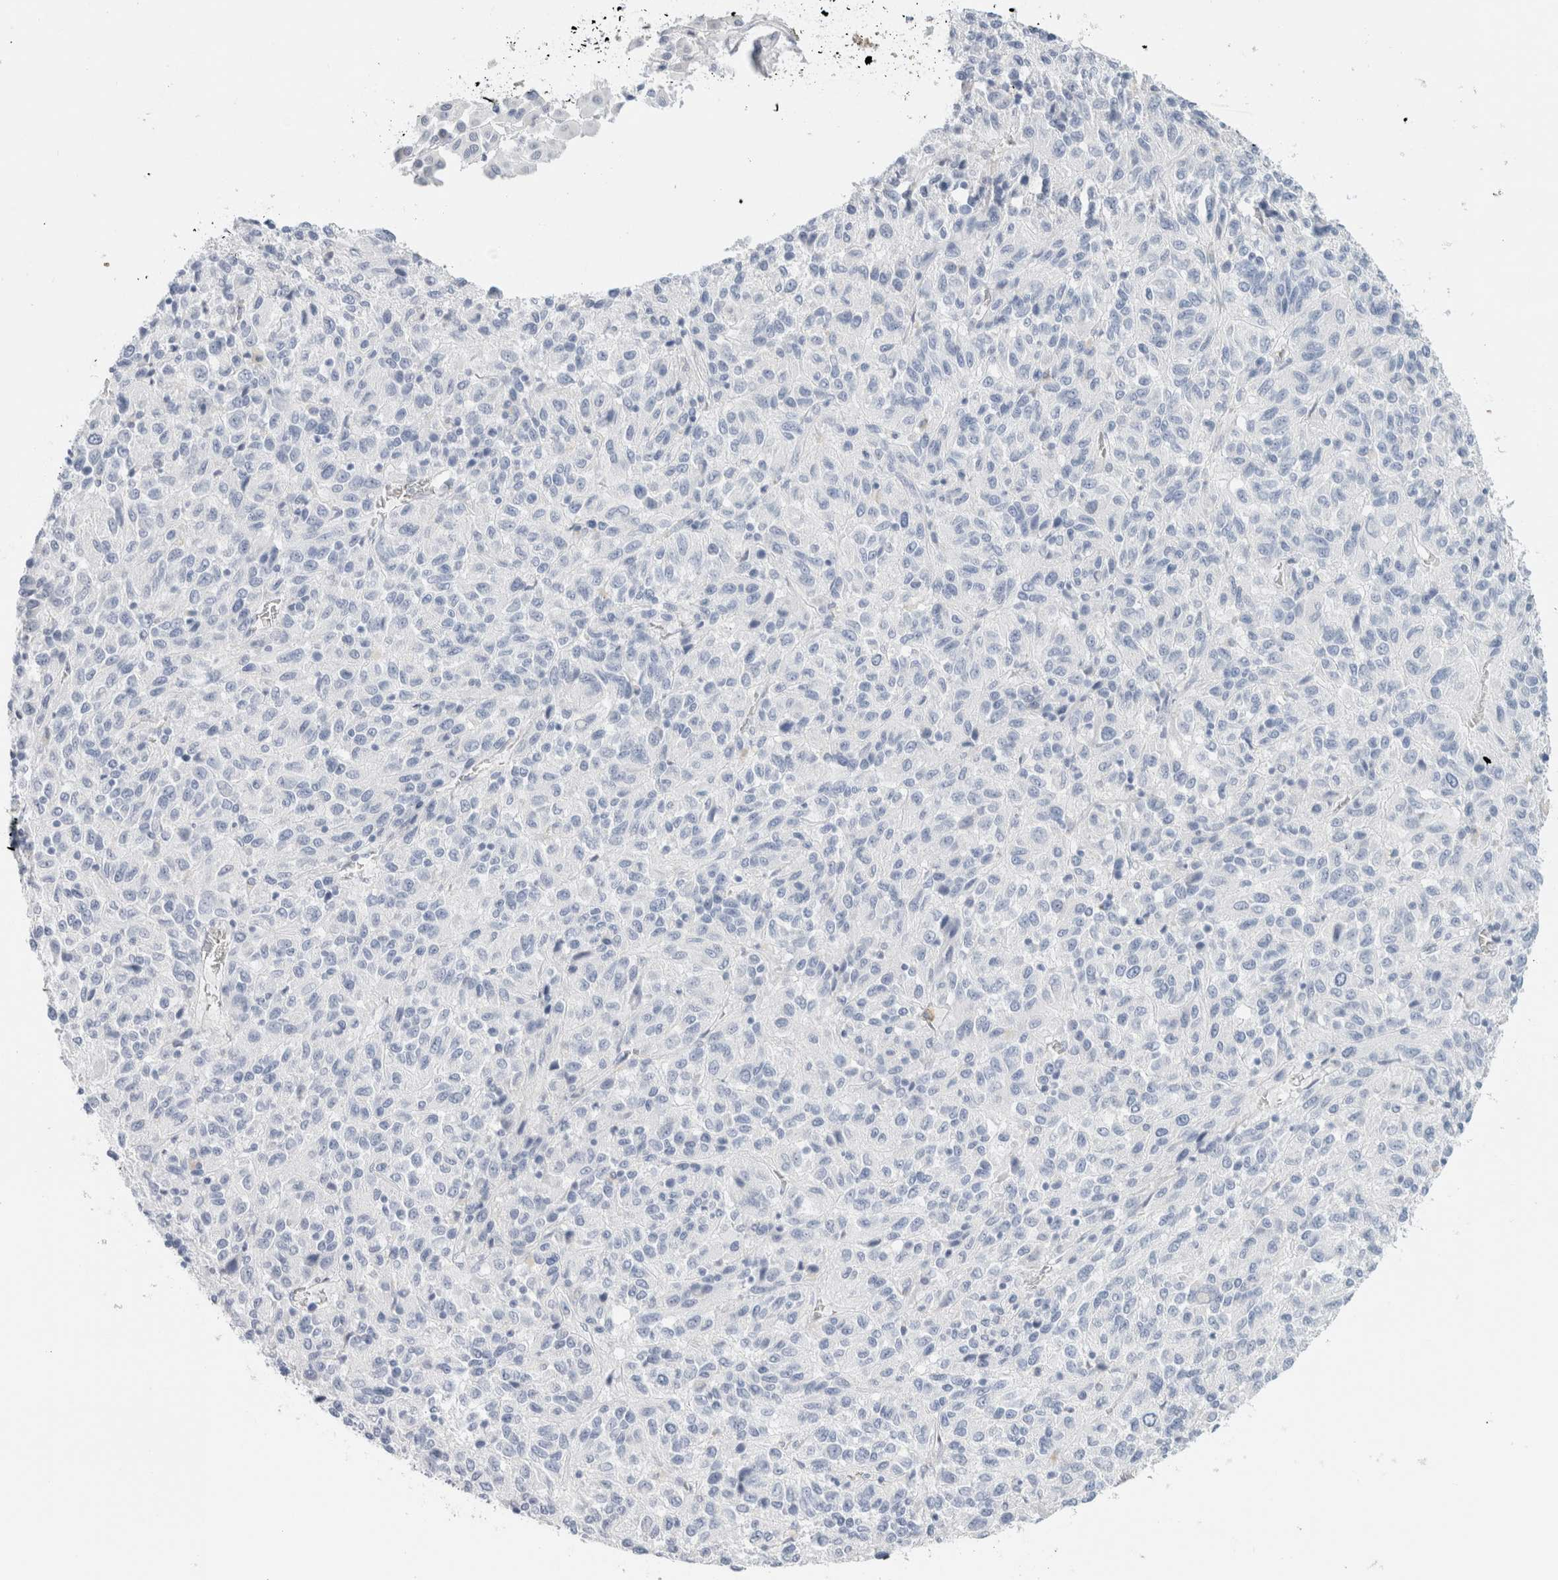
{"staining": {"intensity": "negative", "quantity": "none", "location": "none"}, "tissue": "melanoma", "cell_type": "Tumor cells", "image_type": "cancer", "snomed": [{"axis": "morphology", "description": "Malignant melanoma, Metastatic site"}, {"axis": "topography", "description": "Lung"}], "caption": "Immunohistochemistry (IHC) of melanoma reveals no positivity in tumor cells.", "gene": "ARG1", "patient": {"sex": "male", "age": 64}}